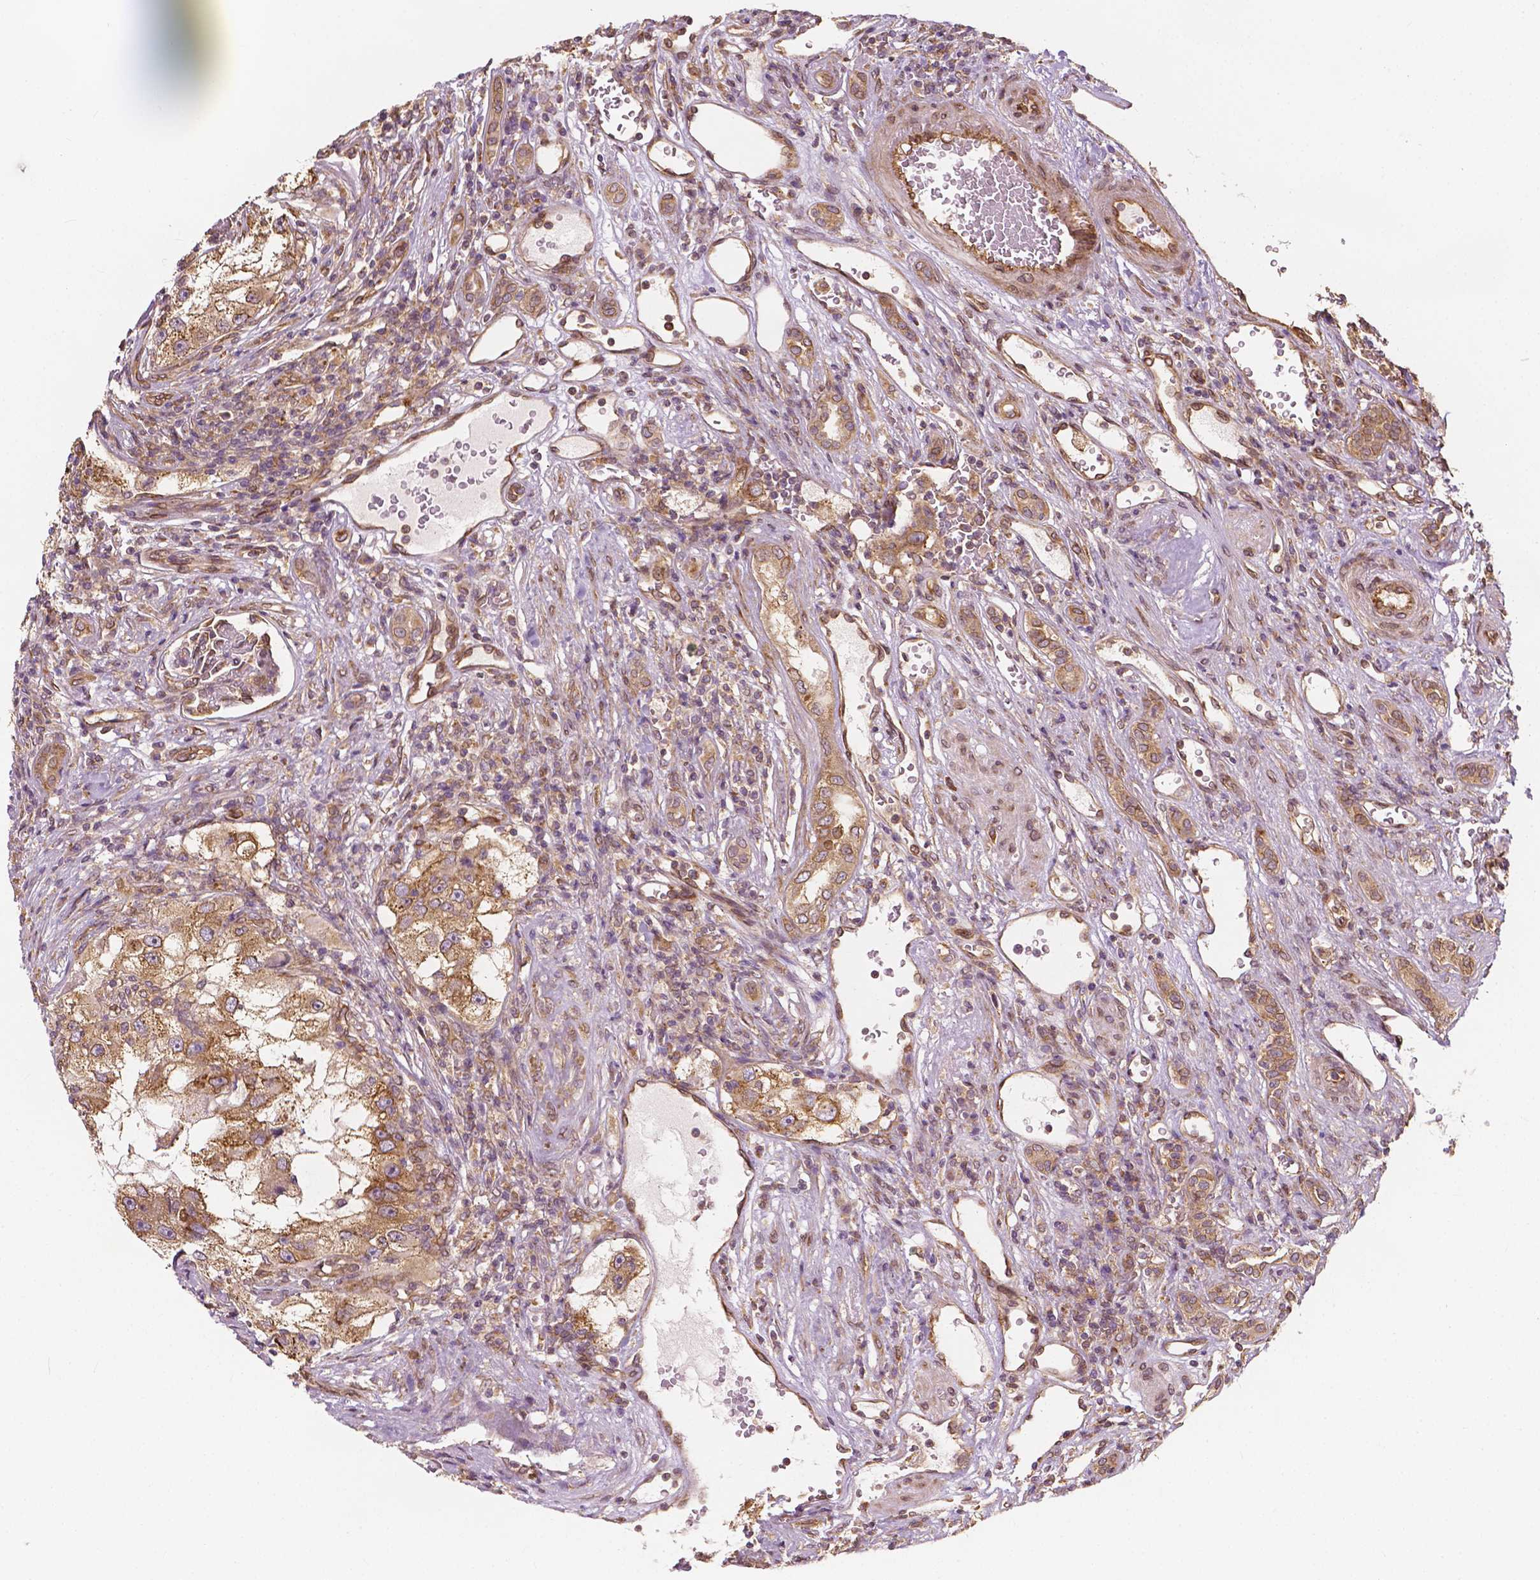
{"staining": {"intensity": "moderate", "quantity": ">75%", "location": "cytoplasmic/membranous"}, "tissue": "renal cancer", "cell_type": "Tumor cells", "image_type": "cancer", "snomed": [{"axis": "morphology", "description": "Adenocarcinoma, NOS"}, {"axis": "topography", "description": "Kidney"}], "caption": "Human adenocarcinoma (renal) stained with a protein marker reveals moderate staining in tumor cells.", "gene": "G3BP1", "patient": {"sex": "male", "age": 63}}